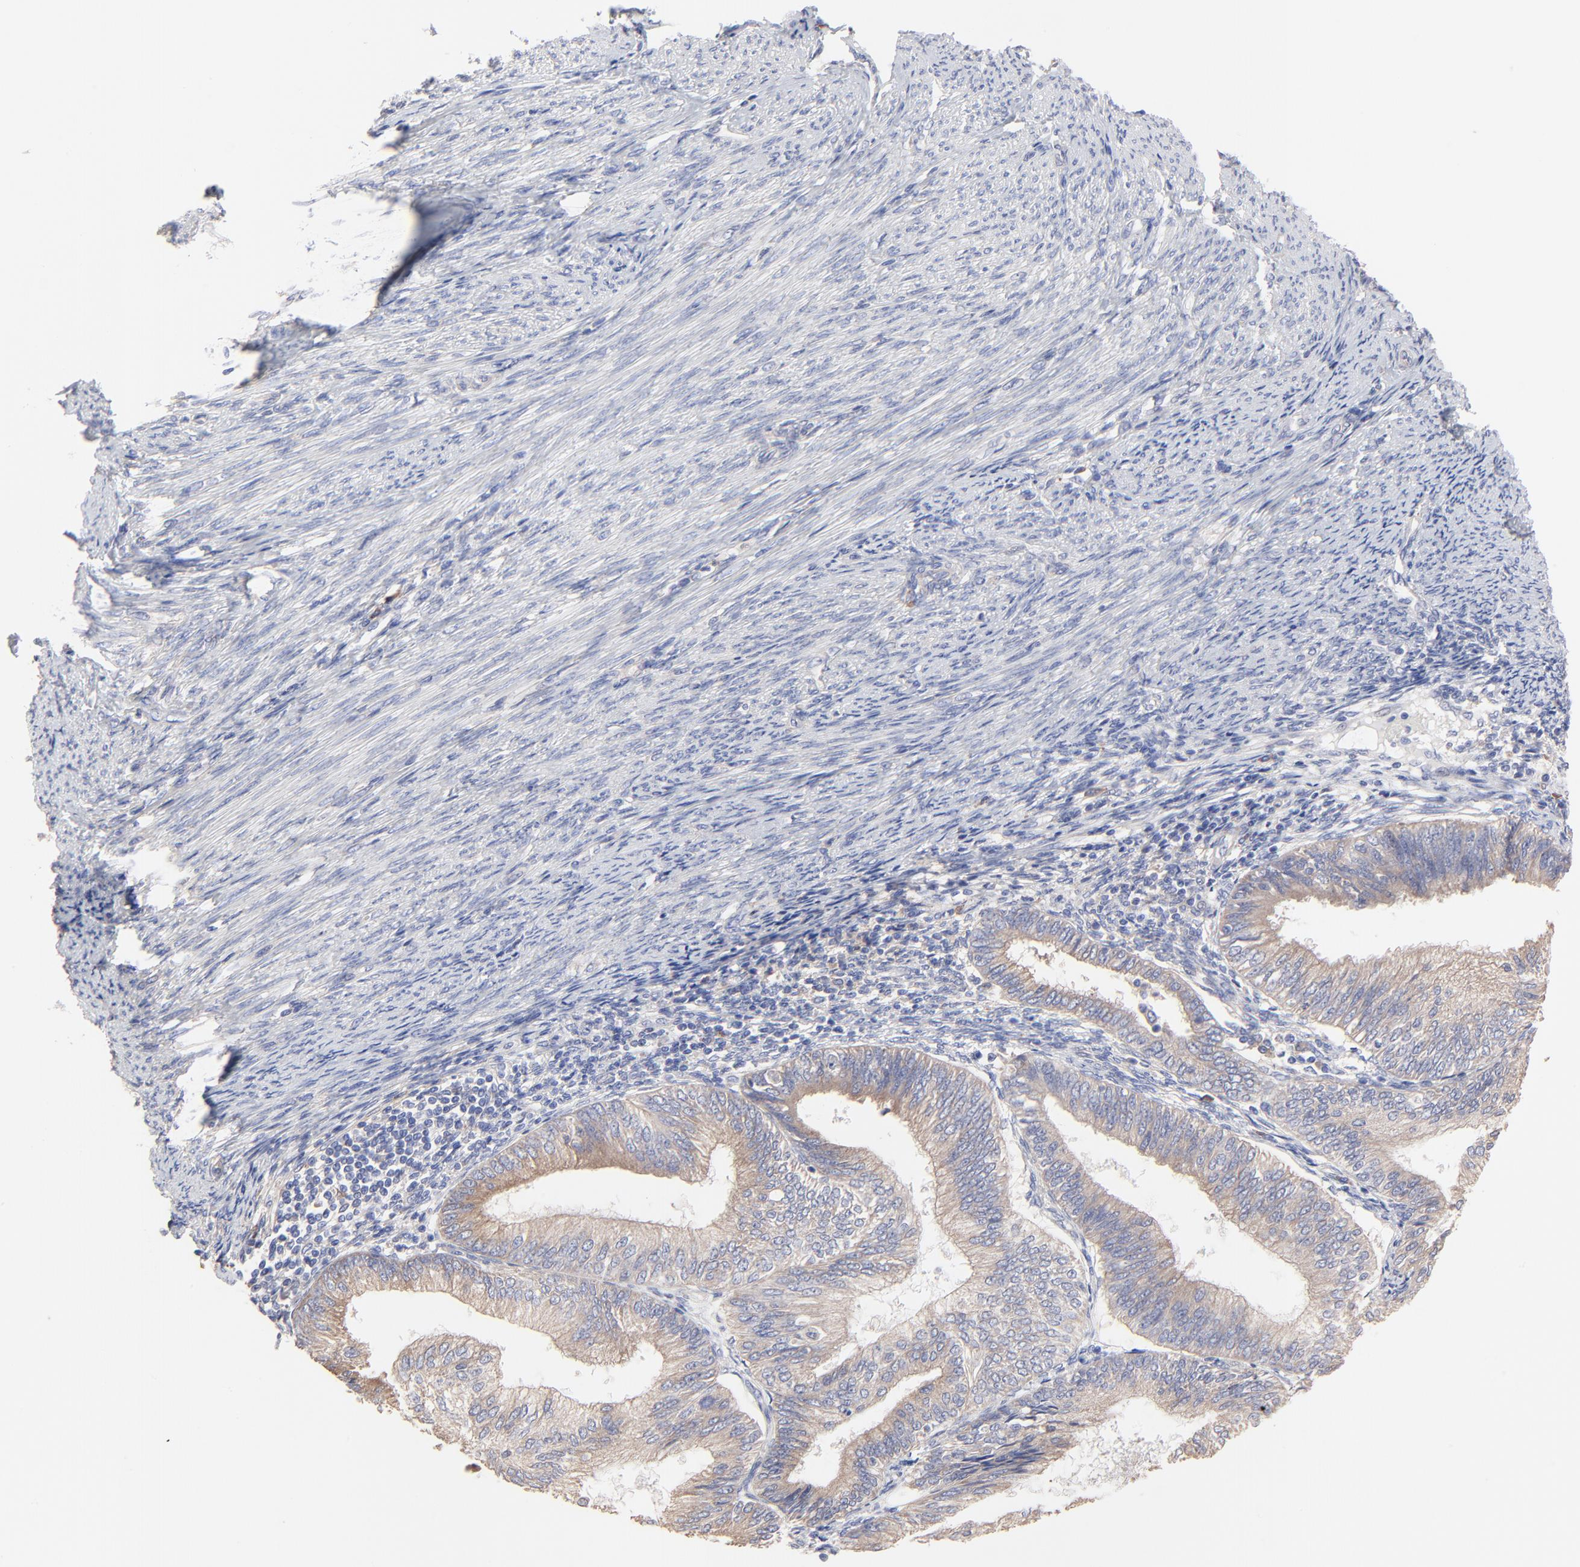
{"staining": {"intensity": "weak", "quantity": ">75%", "location": "cytoplasmic/membranous"}, "tissue": "endometrial cancer", "cell_type": "Tumor cells", "image_type": "cancer", "snomed": [{"axis": "morphology", "description": "Adenocarcinoma, NOS"}, {"axis": "topography", "description": "Endometrium"}], "caption": "Protein analysis of endometrial cancer (adenocarcinoma) tissue reveals weak cytoplasmic/membranous staining in approximately >75% of tumor cells.", "gene": "PPFIBP2", "patient": {"sex": "female", "age": 55}}